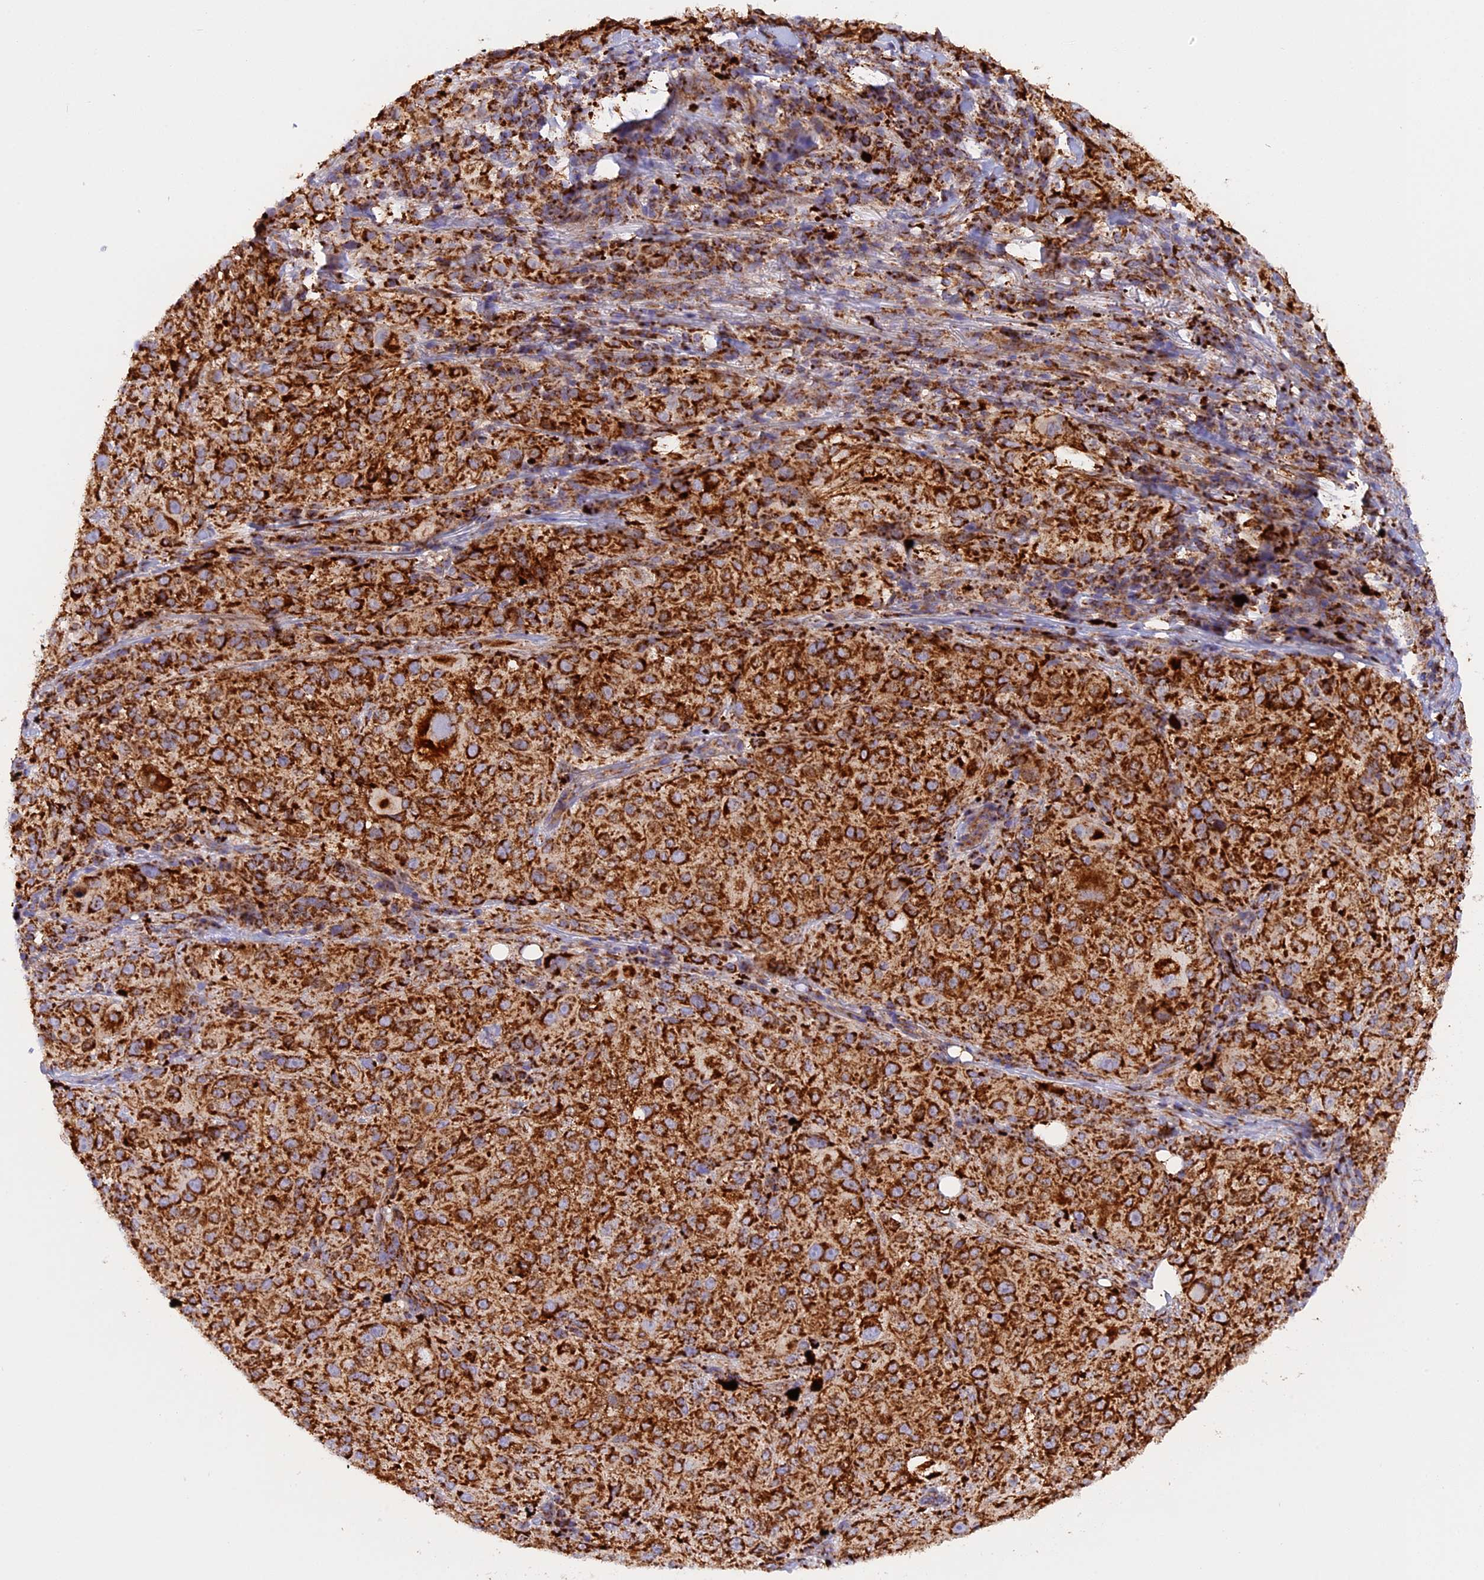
{"staining": {"intensity": "strong", "quantity": ">75%", "location": "cytoplasmic/membranous"}, "tissue": "melanoma", "cell_type": "Tumor cells", "image_type": "cancer", "snomed": [{"axis": "morphology", "description": "Necrosis, NOS"}, {"axis": "morphology", "description": "Malignant melanoma, NOS"}, {"axis": "topography", "description": "Skin"}], "caption": "Protein staining of melanoma tissue shows strong cytoplasmic/membranous expression in about >75% of tumor cells.", "gene": "UQCRB", "patient": {"sex": "female", "age": 87}}